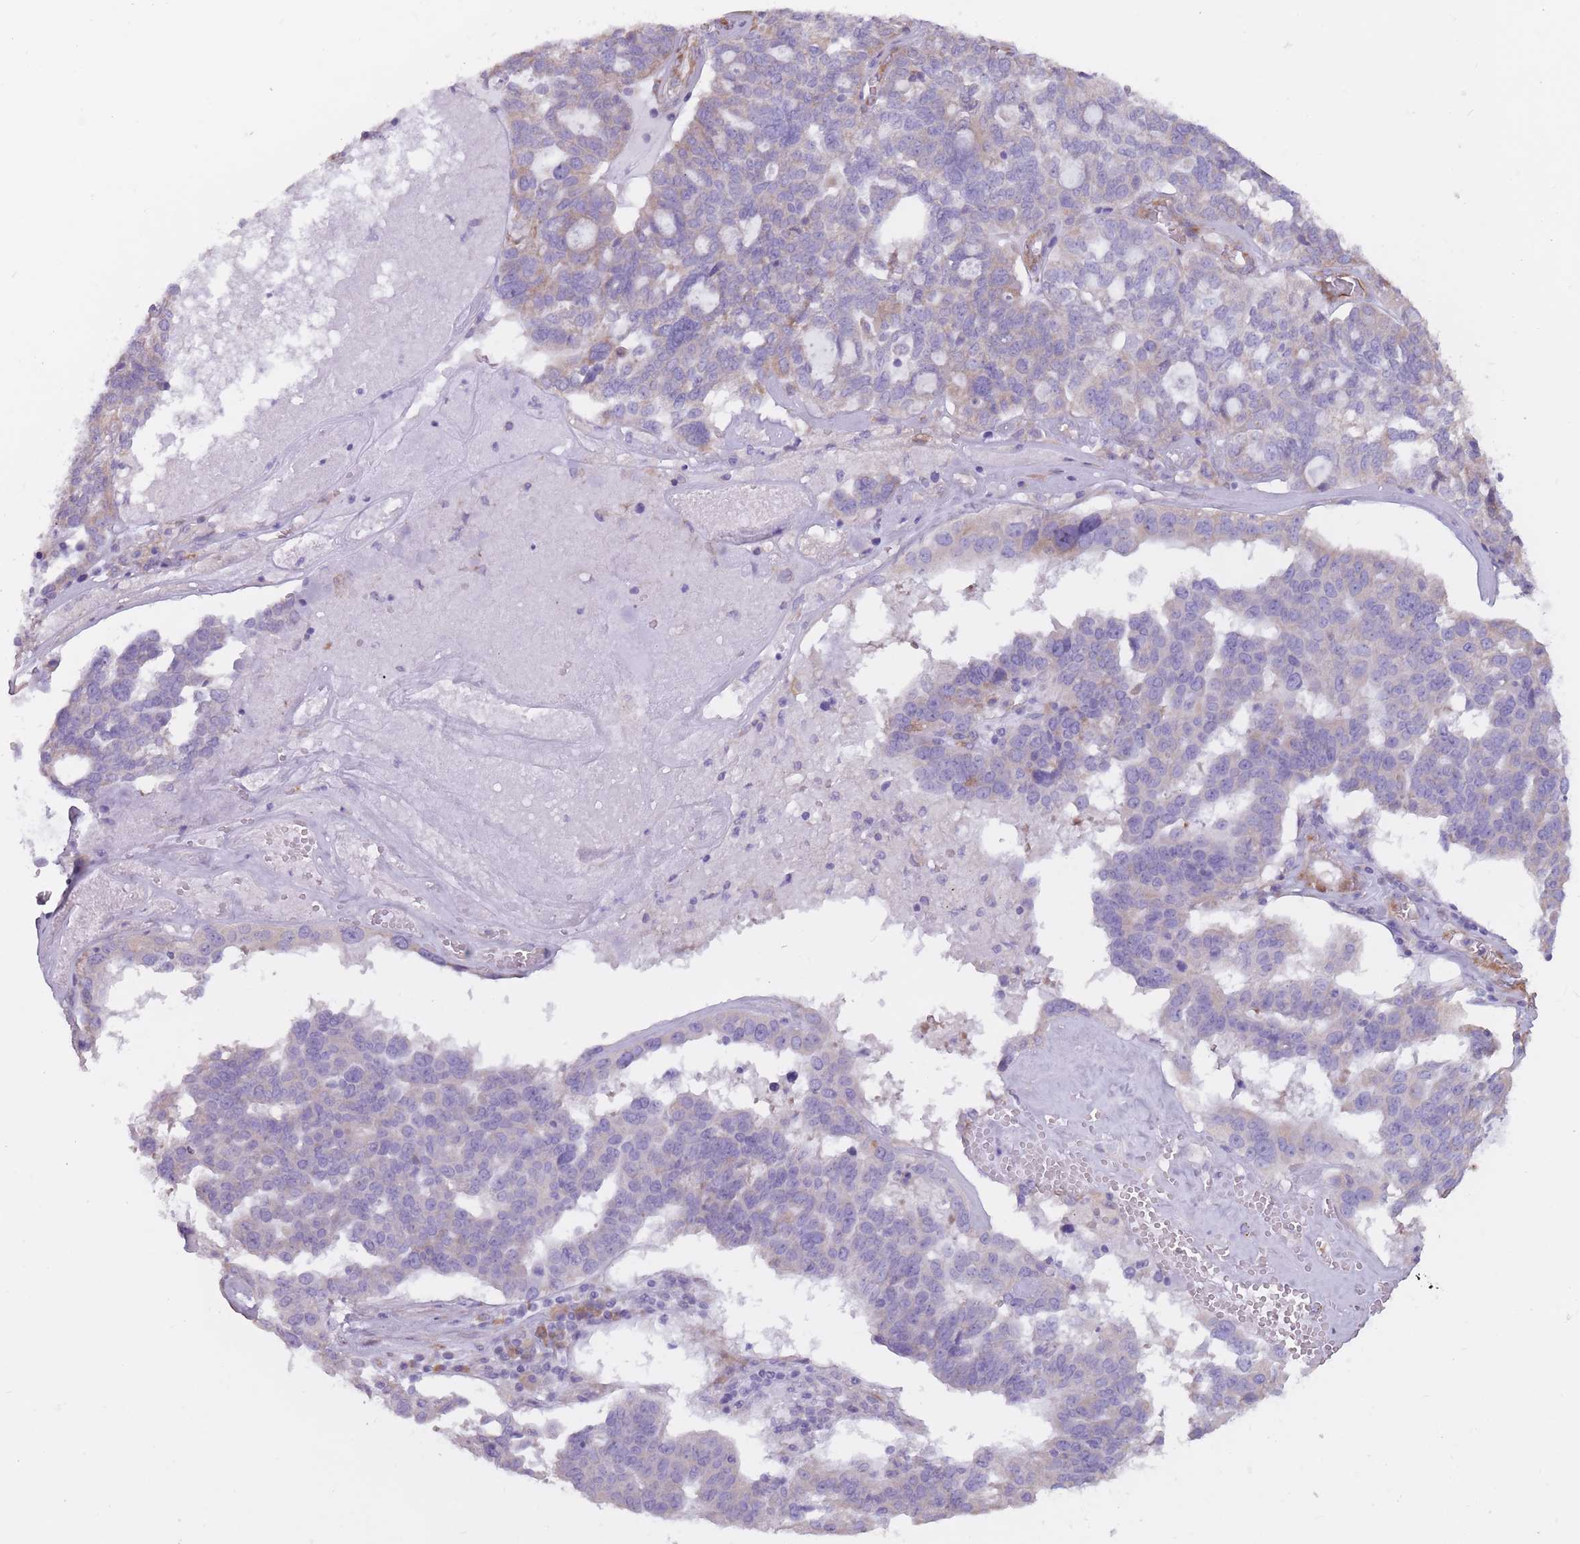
{"staining": {"intensity": "weak", "quantity": "25%-75%", "location": "cytoplasmic/membranous"}, "tissue": "ovarian cancer", "cell_type": "Tumor cells", "image_type": "cancer", "snomed": [{"axis": "morphology", "description": "Cystadenocarcinoma, serous, NOS"}, {"axis": "topography", "description": "Ovary"}], "caption": "Tumor cells exhibit low levels of weak cytoplasmic/membranous staining in about 25%-75% of cells in ovarian cancer.", "gene": "RPL18", "patient": {"sex": "female", "age": 59}}